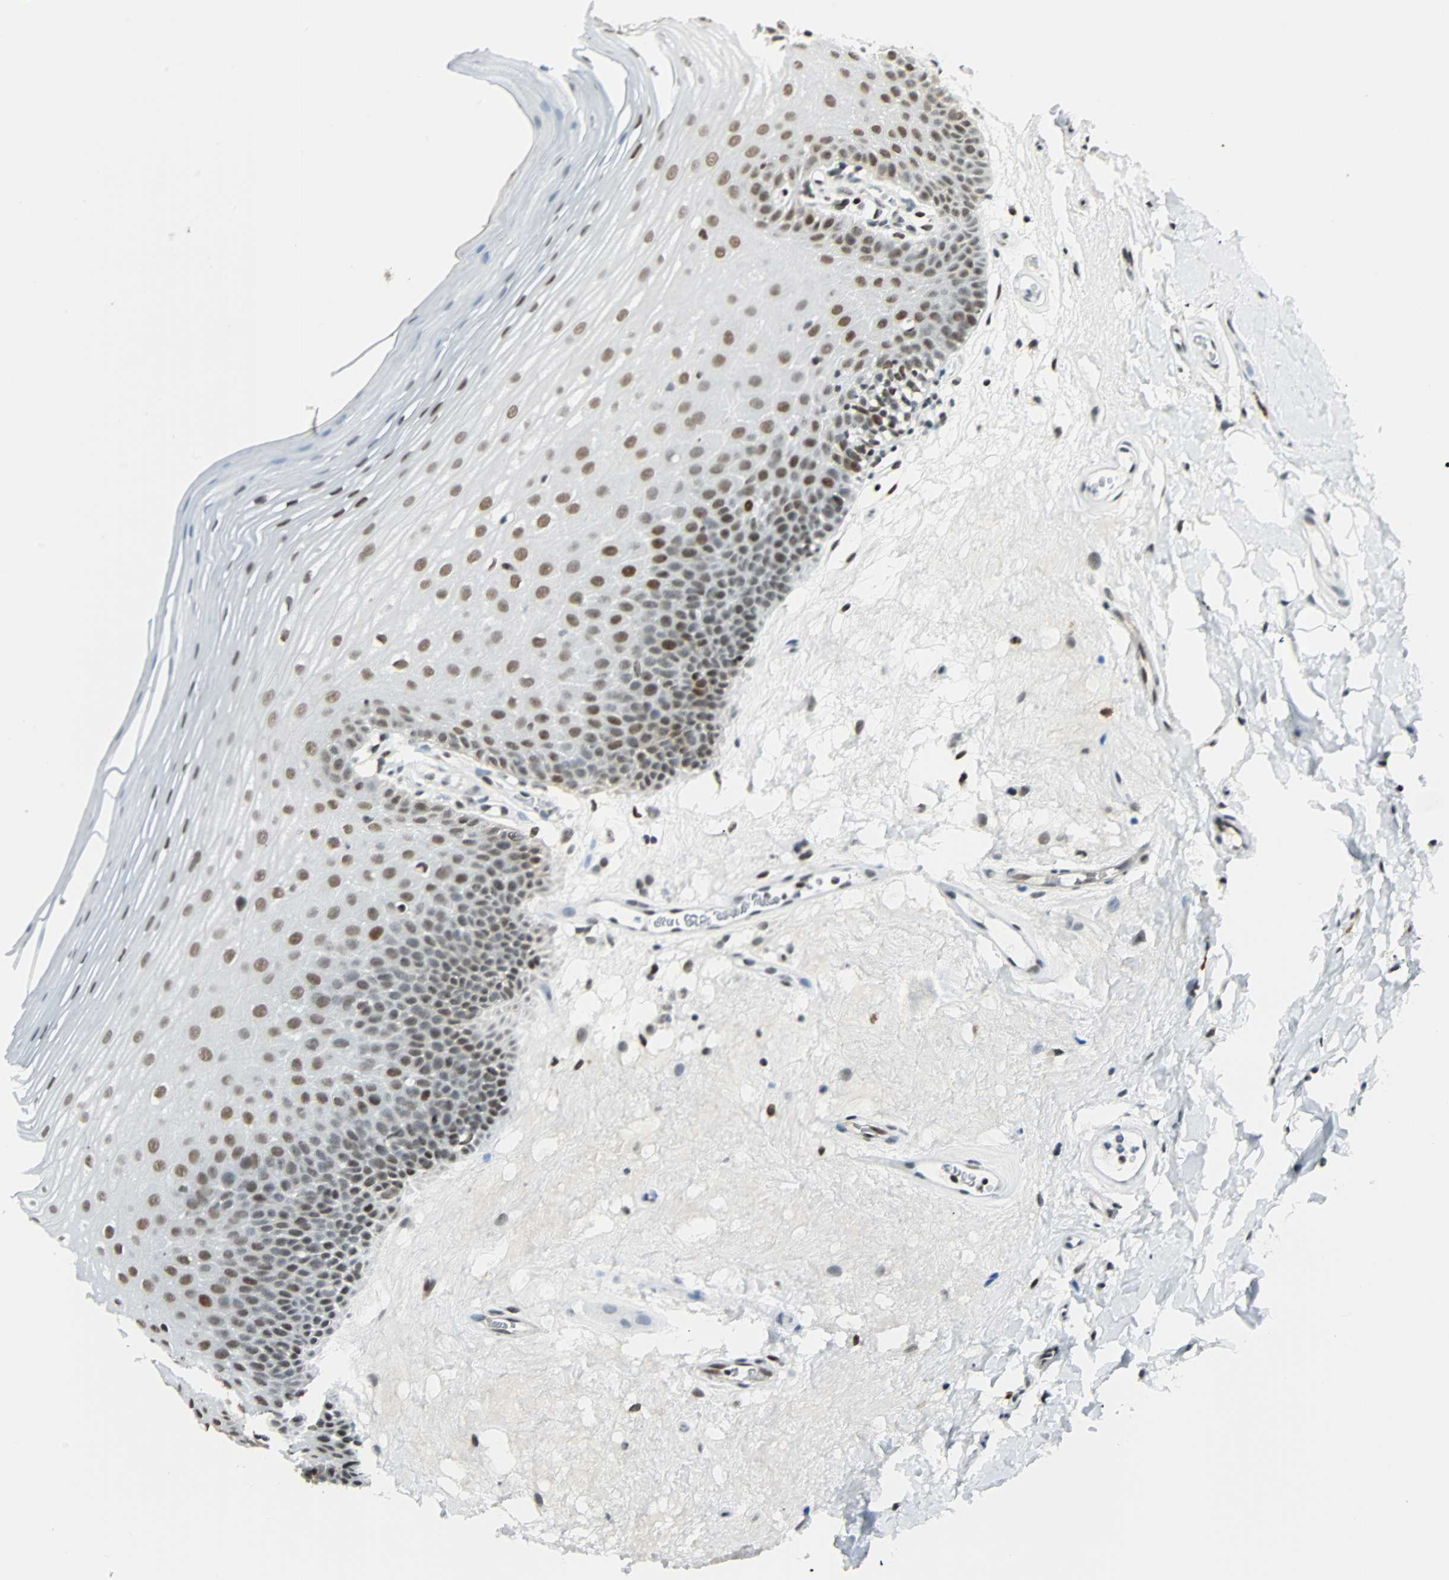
{"staining": {"intensity": "moderate", "quantity": ">75%", "location": "nuclear"}, "tissue": "oral mucosa", "cell_type": "Squamous epithelial cells", "image_type": "normal", "snomed": [{"axis": "morphology", "description": "Normal tissue, NOS"}, {"axis": "morphology", "description": "Squamous cell carcinoma, NOS"}, {"axis": "topography", "description": "Skeletal muscle"}, {"axis": "topography", "description": "Oral tissue"}], "caption": "Immunohistochemical staining of benign oral mucosa demonstrates medium levels of moderate nuclear expression in approximately >75% of squamous epithelial cells. (brown staining indicates protein expression, while blue staining denotes nuclei).", "gene": "NELFE", "patient": {"sex": "male", "age": 71}}